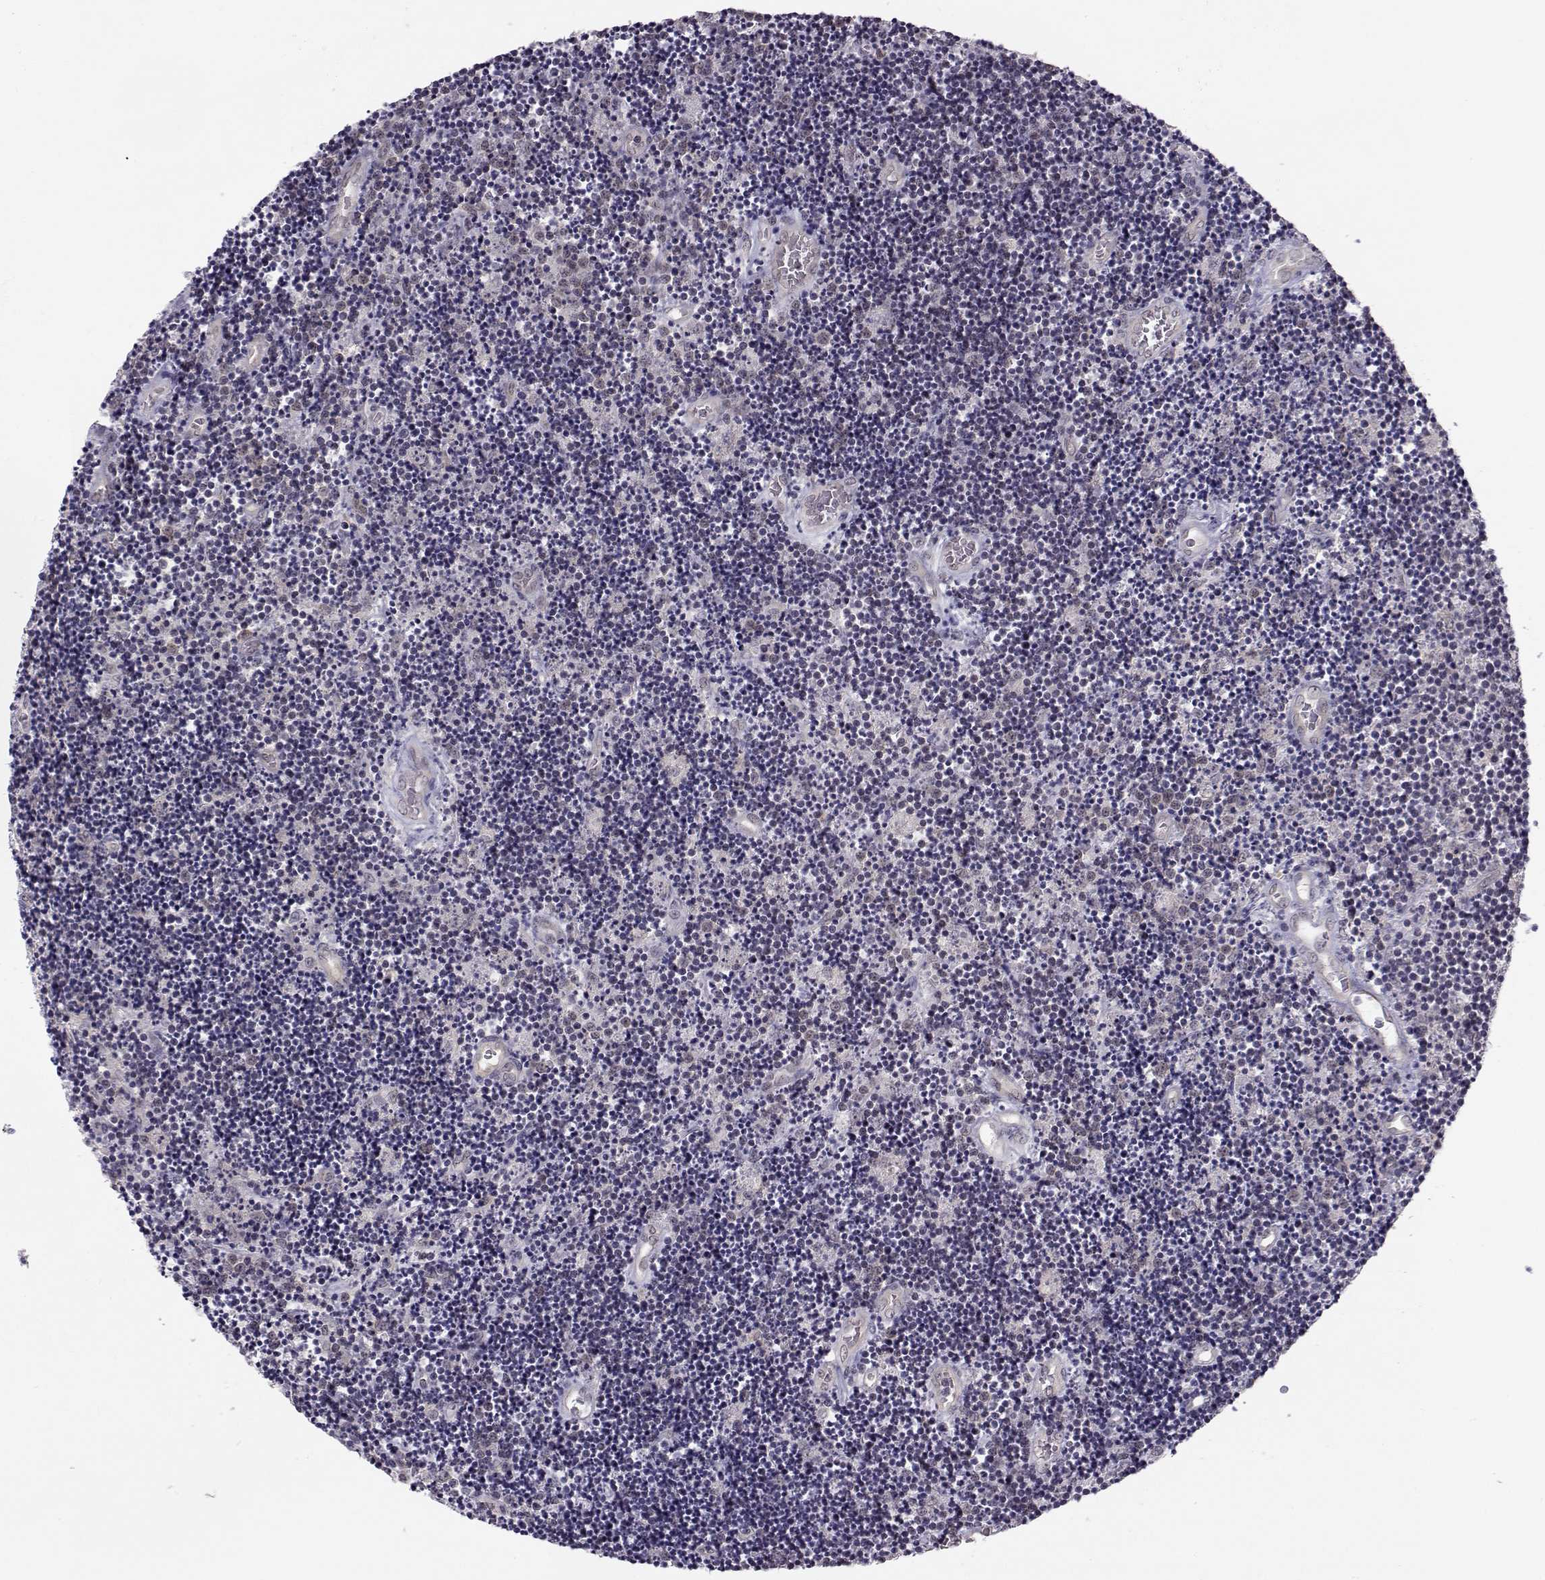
{"staining": {"intensity": "negative", "quantity": "none", "location": "none"}, "tissue": "lymphoma", "cell_type": "Tumor cells", "image_type": "cancer", "snomed": [{"axis": "morphology", "description": "Malignant lymphoma, non-Hodgkin's type, Low grade"}, {"axis": "topography", "description": "Brain"}], "caption": "Tumor cells are negative for brown protein staining in lymphoma.", "gene": "KIF13B", "patient": {"sex": "female", "age": 66}}